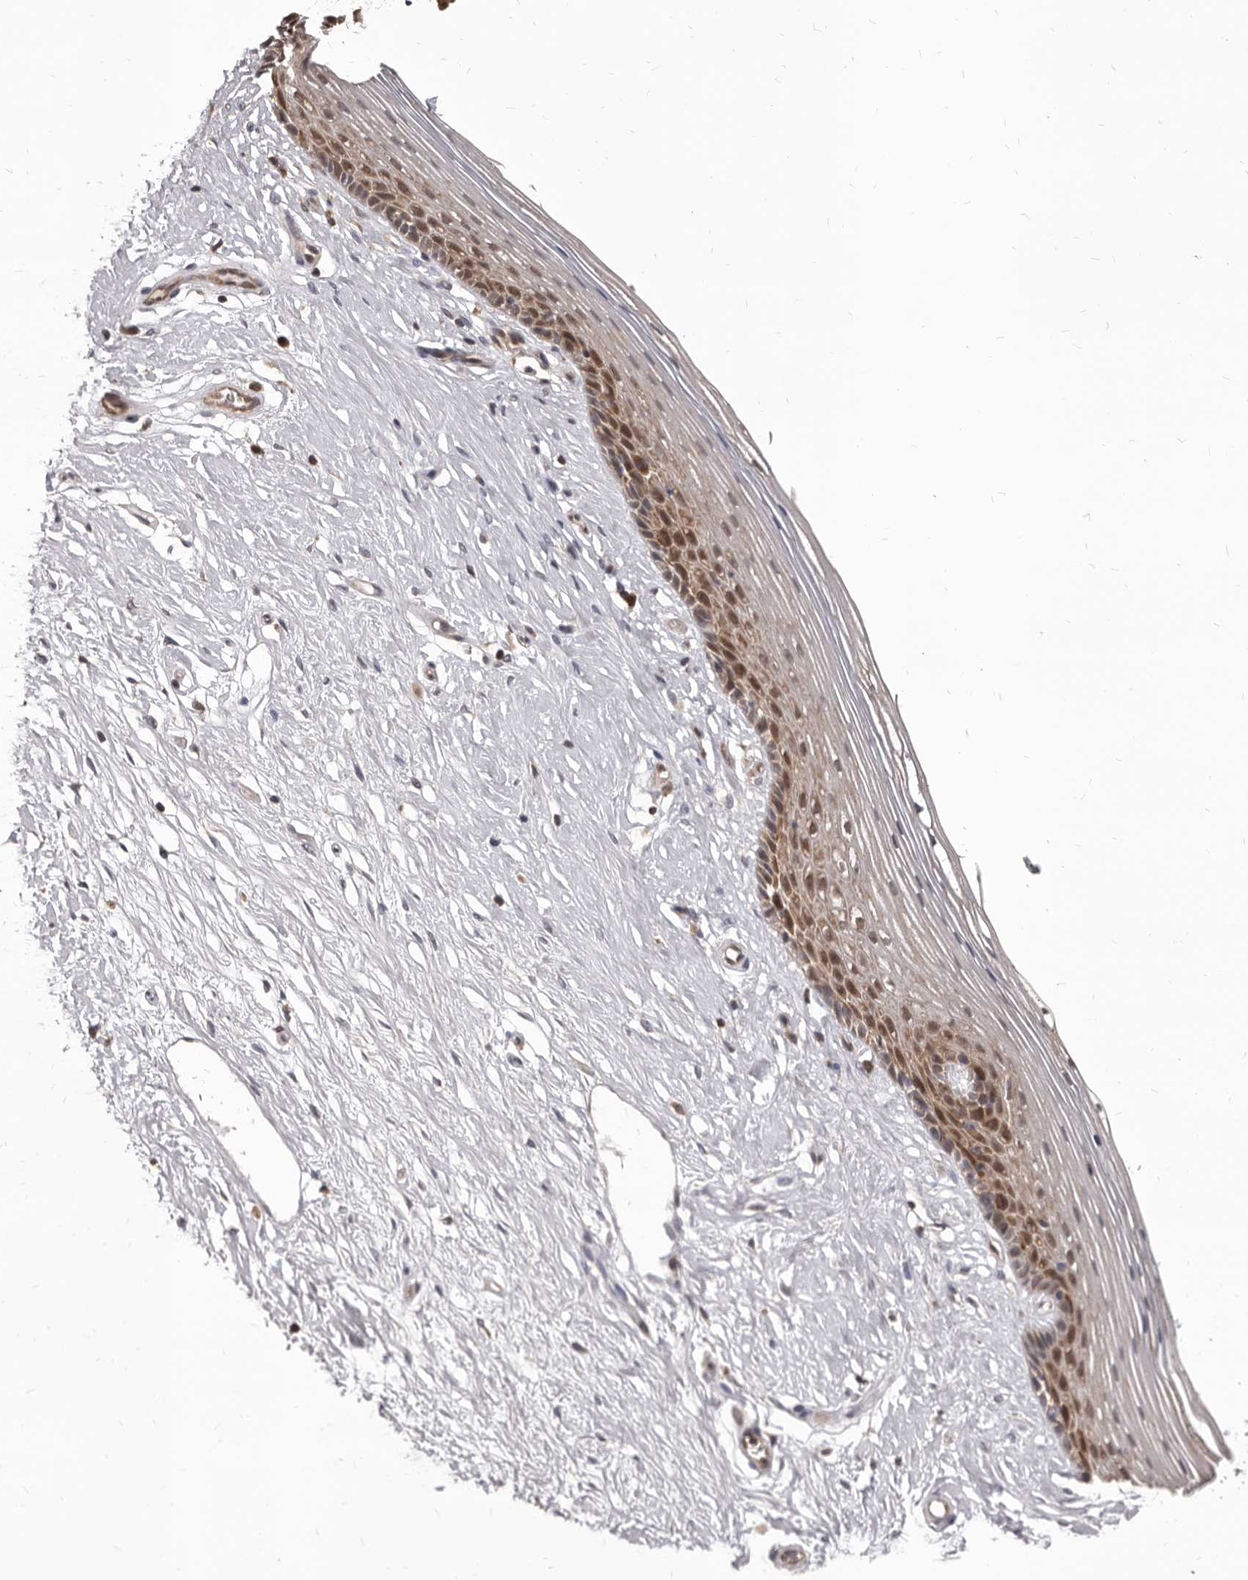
{"staining": {"intensity": "moderate", "quantity": ">75%", "location": "cytoplasmic/membranous"}, "tissue": "vagina", "cell_type": "Squamous epithelial cells", "image_type": "normal", "snomed": [{"axis": "morphology", "description": "Normal tissue, NOS"}, {"axis": "topography", "description": "Vagina"}], "caption": "IHC (DAB) staining of benign human vagina exhibits moderate cytoplasmic/membranous protein positivity in about >75% of squamous epithelial cells.", "gene": "MAP3K14", "patient": {"sex": "female", "age": 46}}